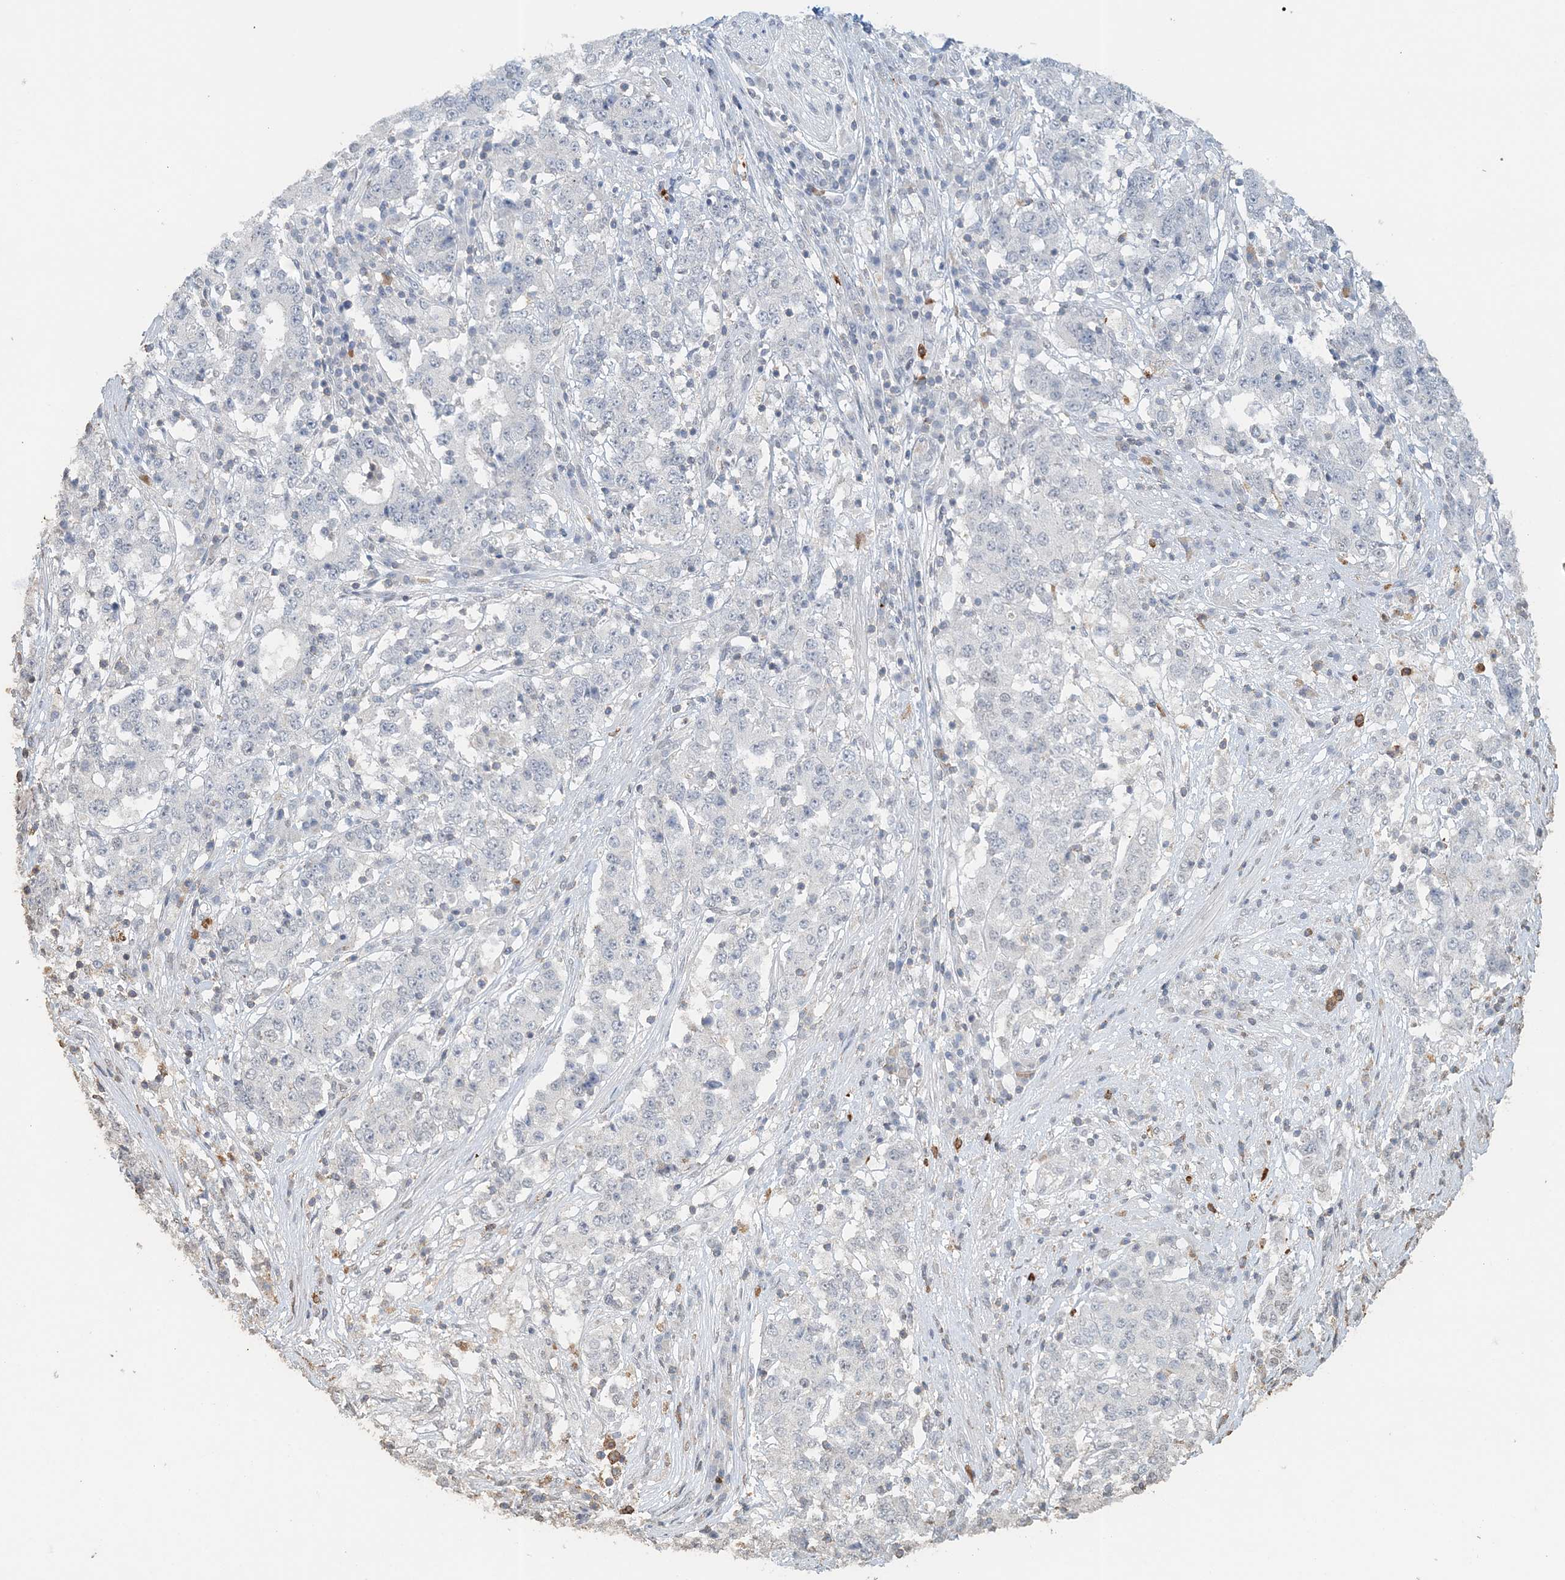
{"staining": {"intensity": "negative", "quantity": "none", "location": "none"}, "tissue": "stomach cancer", "cell_type": "Tumor cells", "image_type": "cancer", "snomed": [{"axis": "morphology", "description": "Adenocarcinoma, NOS"}, {"axis": "topography", "description": "Stomach"}], "caption": "Adenocarcinoma (stomach) was stained to show a protein in brown. There is no significant expression in tumor cells.", "gene": "FAM110A", "patient": {"sex": "male", "age": 59}}